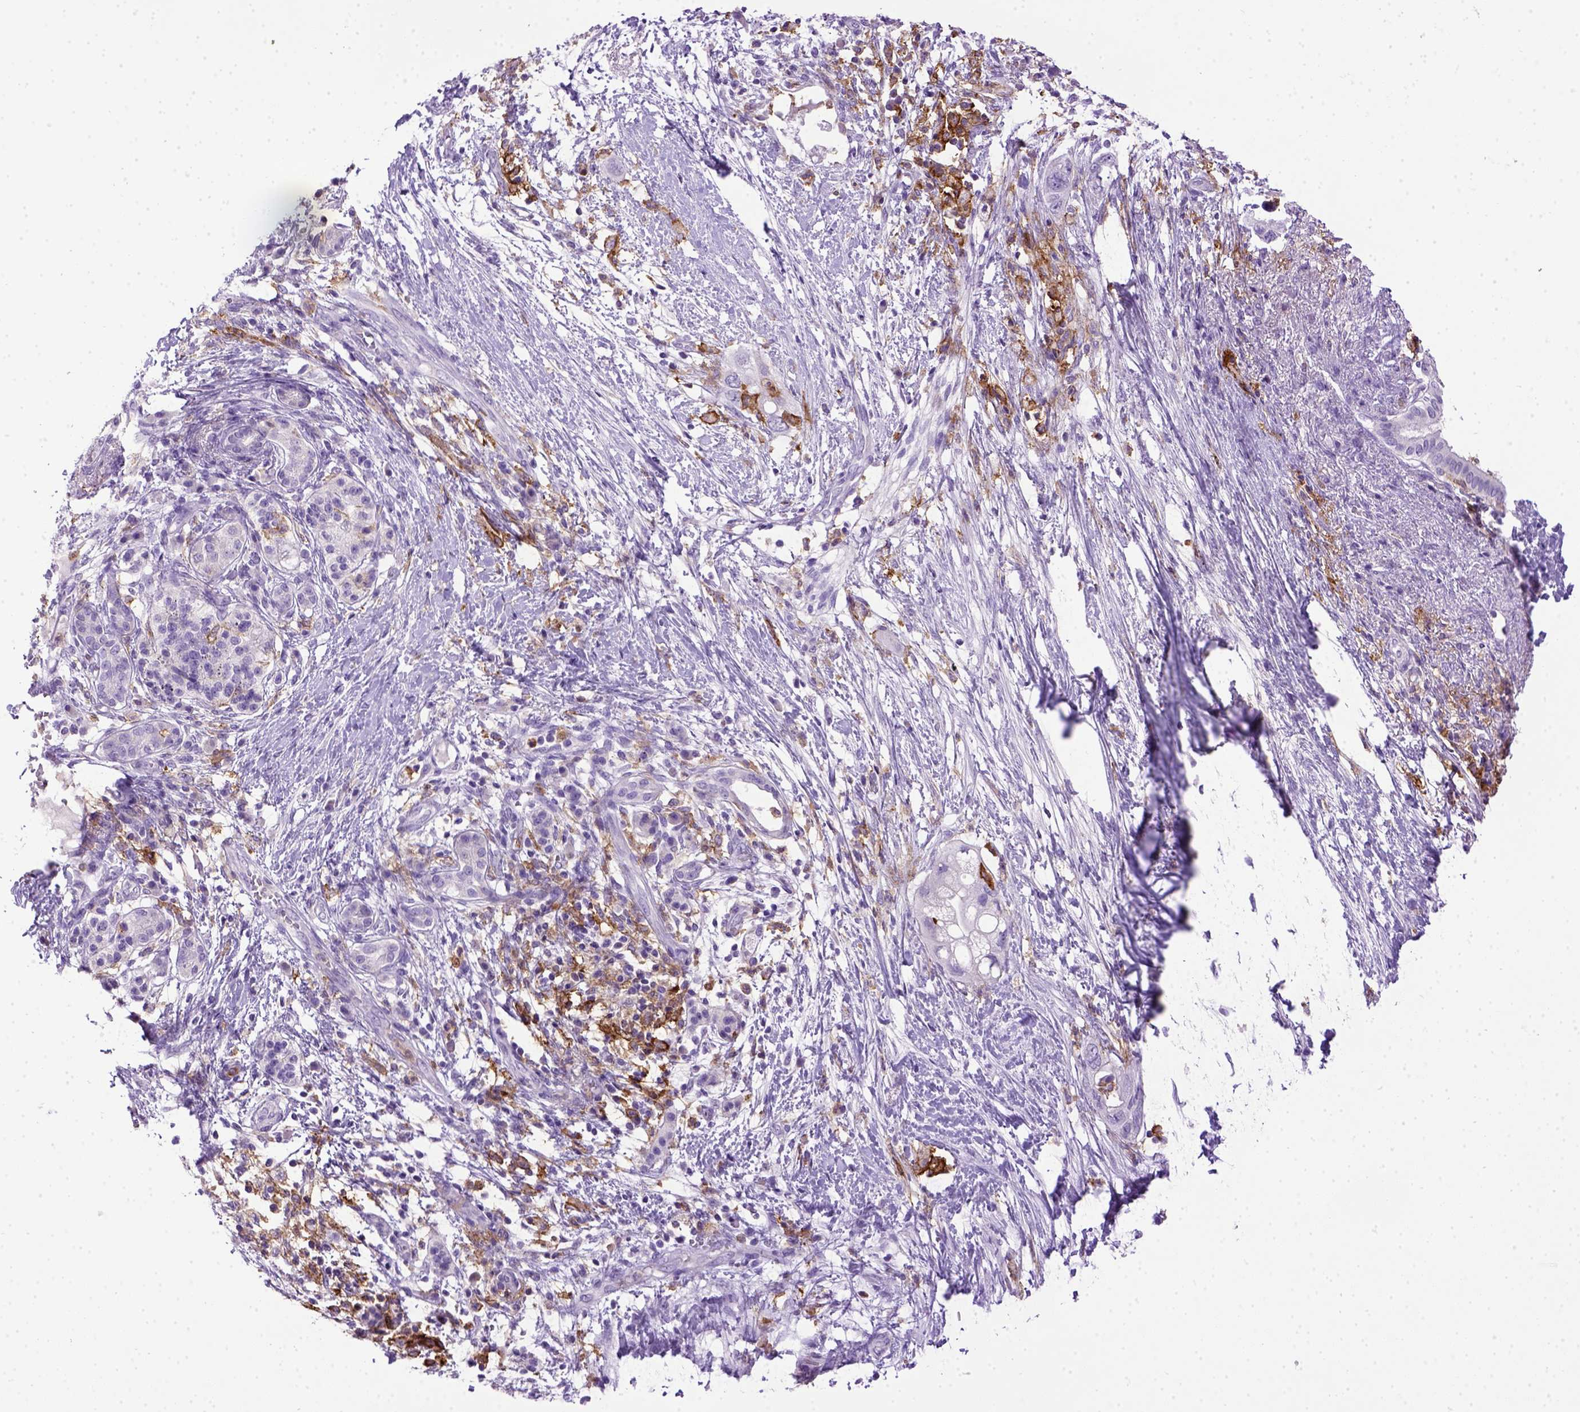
{"staining": {"intensity": "negative", "quantity": "none", "location": "none"}, "tissue": "pancreatic cancer", "cell_type": "Tumor cells", "image_type": "cancer", "snomed": [{"axis": "morphology", "description": "Adenocarcinoma, NOS"}, {"axis": "topography", "description": "Pancreas"}], "caption": "An immunohistochemistry histopathology image of adenocarcinoma (pancreatic) is shown. There is no staining in tumor cells of adenocarcinoma (pancreatic).", "gene": "ITGAX", "patient": {"sex": "female", "age": 72}}